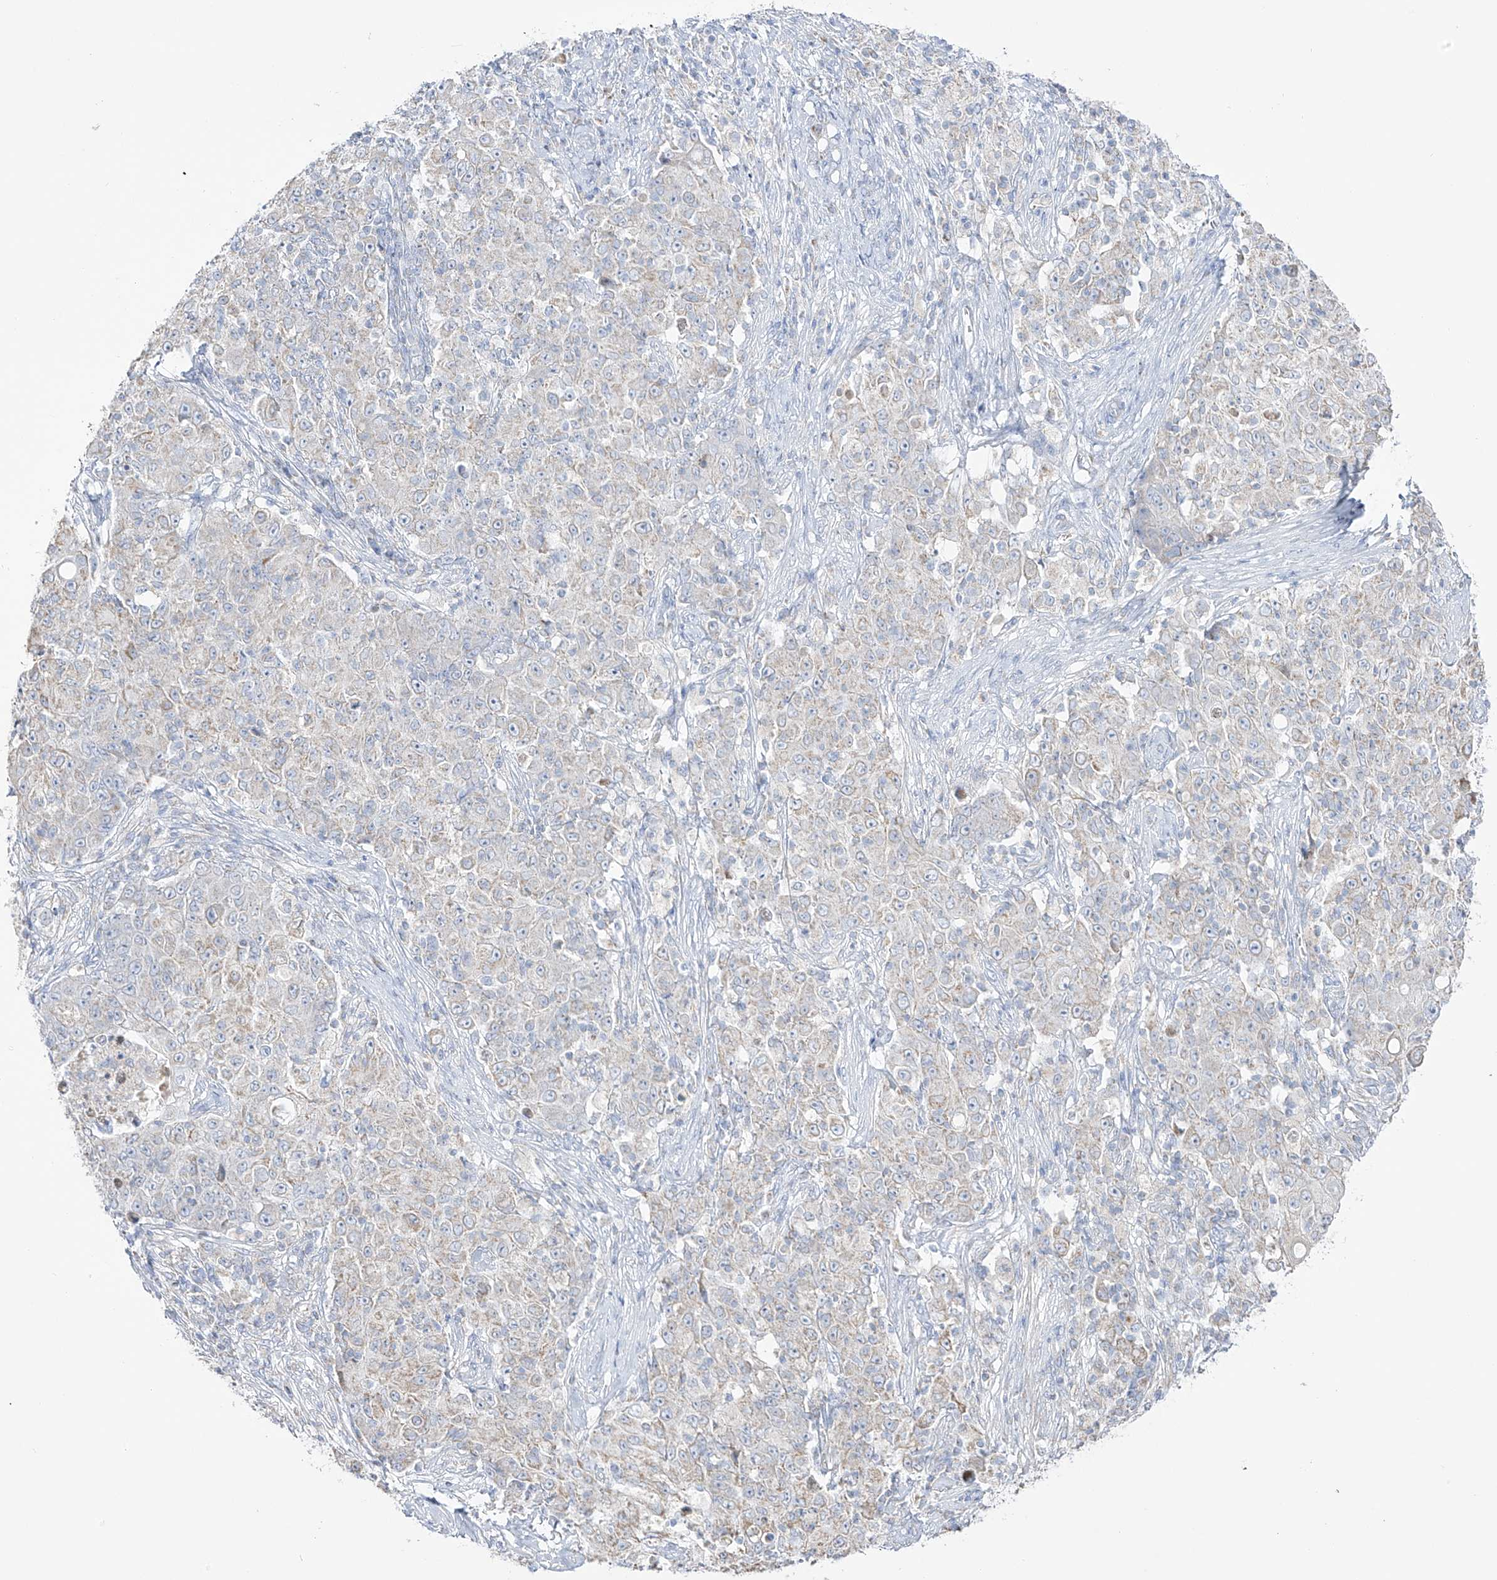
{"staining": {"intensity": "negative", "quantity": "none", "location": "none"}, "tissue": "ovarian cancer", "cell_type": "Tumor cells", "image_type": "cancer", "snomed": [{"axis": "morphology", "description": "Carcinoma, endometroid"}, {"axis": "topography", "description": "Ovary"}], "caption": "An IHC histopathology image of ovarian endometroid carcinoma is shown. There is no staining in tumor cells of ovarian endometroid carcinoma.", "gene": "RCHY1", "patient": {"sex": "female", "age": 42}}